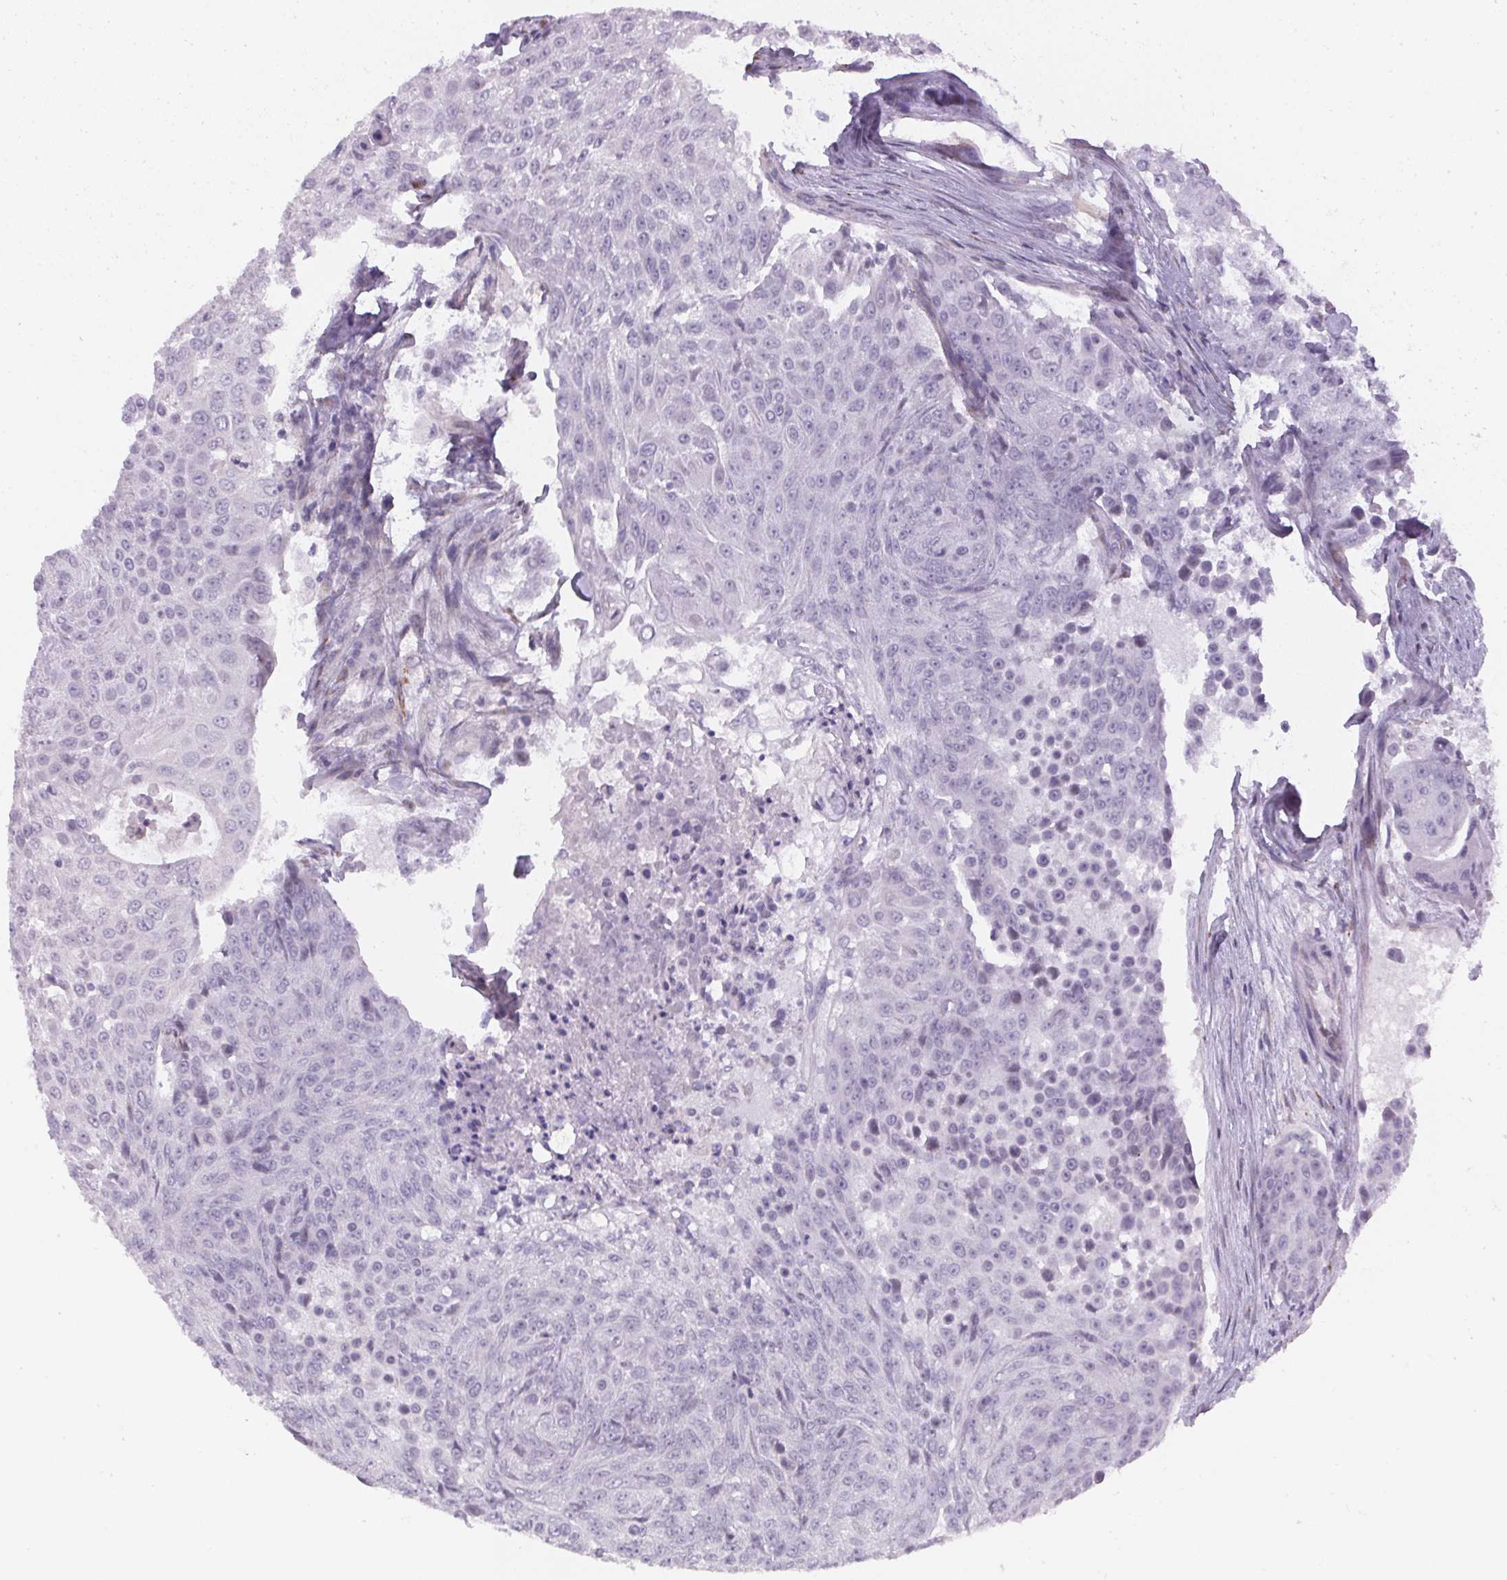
{"staining": {"intensity": "negative", "quantity": "none", "location": "none"}, "tissue": "urothelial cancer", "cell_type": "Tumor cells", "image_type": "cancer", "snomed": [{"axis": "morphology", "description": "Urothelial carcinoma, High grade"}, {"axis": "topography", "description": "Urinary bladder"}], "caption": "Tumor cells show no significant protein expression in urothelial cancer. (DAB IHC, high magnification).", "gene": "CCDC96", "patient": {"sex": "female", "age": 63}}